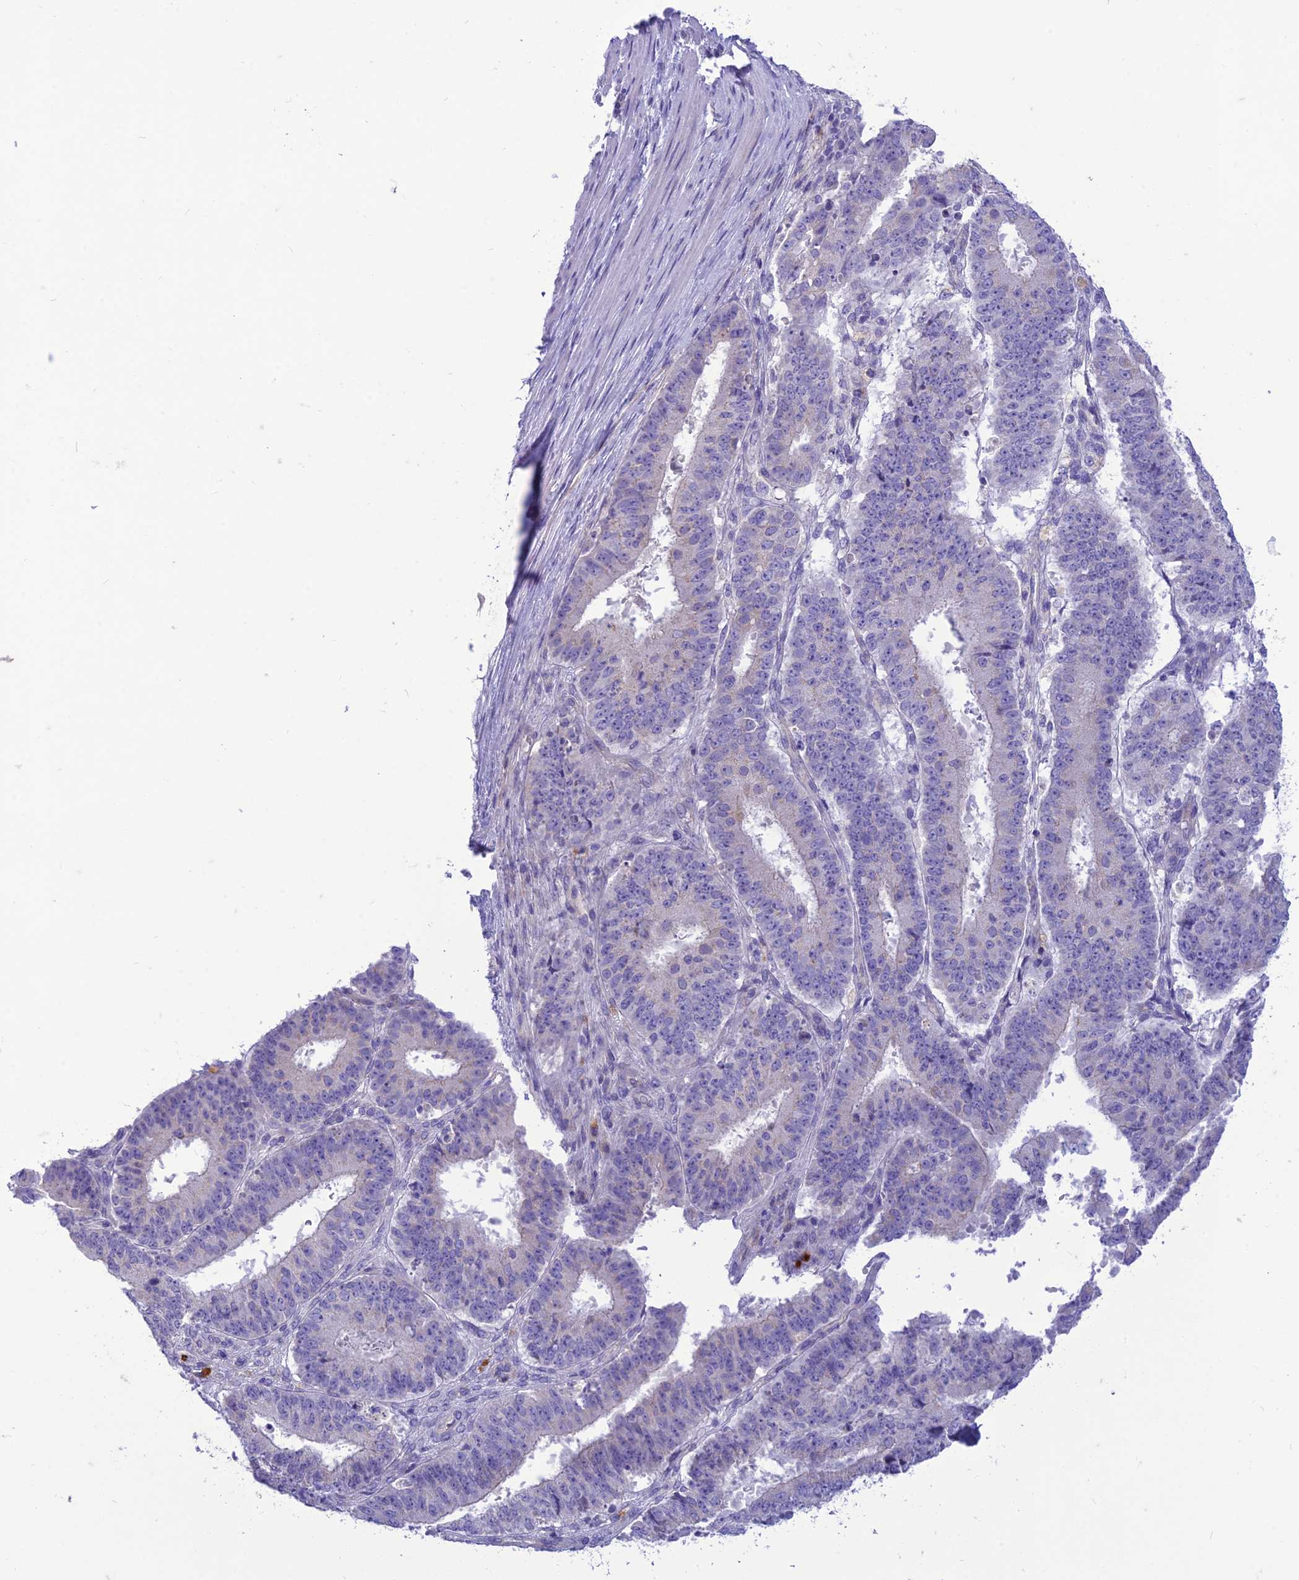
{"staining": {"intensity": "negative", "quantity": "none", "location": "none"}, "tissue": "ovarian cancer", "cell_type": "Tumor cells", "image_type": "cancer", "snomed": [{"axis": "morphology", "description": "Carcinoma, endometroid"}, {"axis": "topography", "description": "Appendix"}, {"axis": "topography", "description": "Ovary"}], "caption": "A histopathology image of human ovarian endometroid carcinoma is negative for staining in tumor cells.", "gene": "DHDH", "patient": {"sex": "female", "age": 42}}